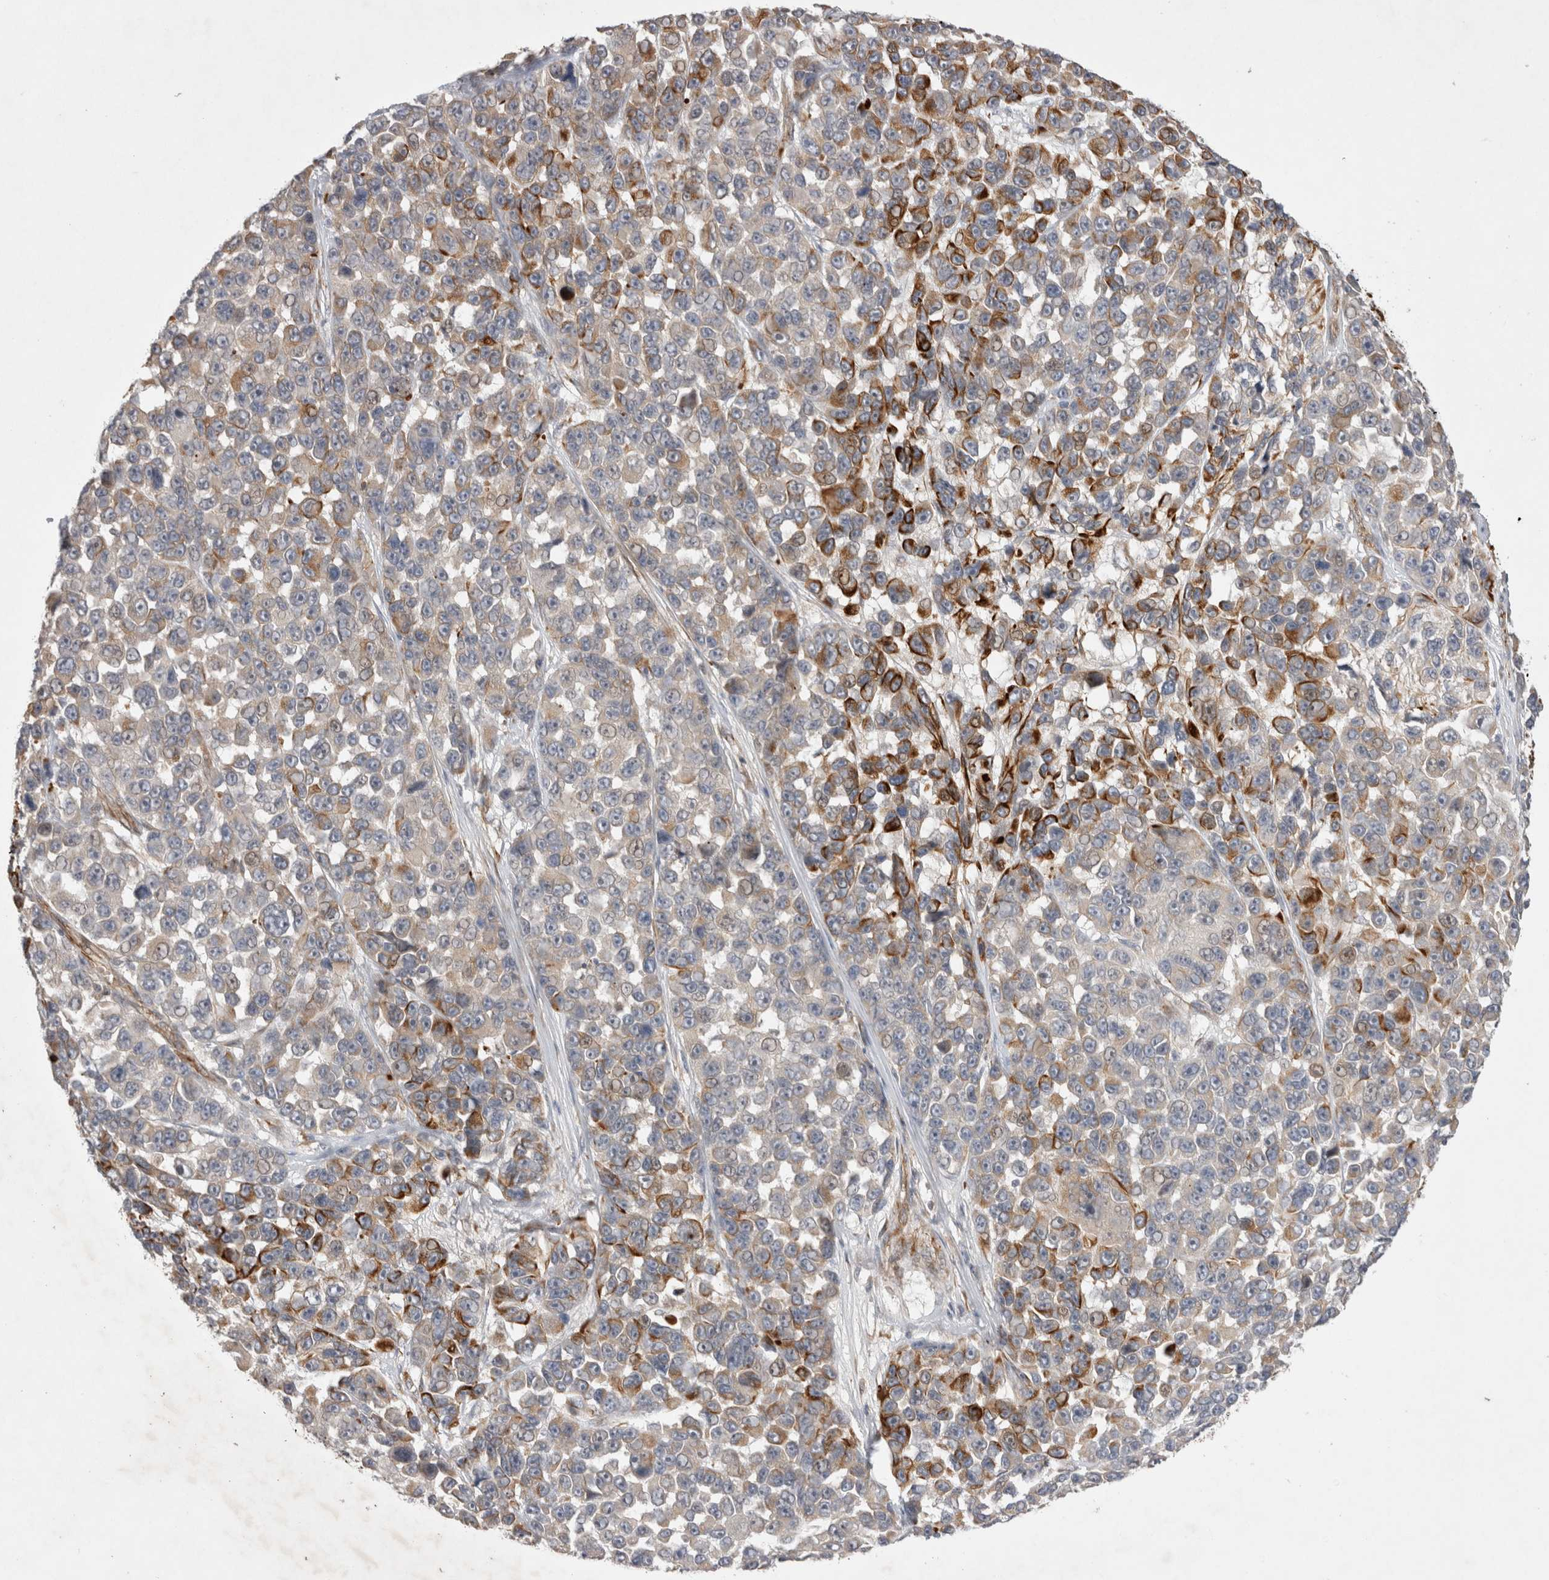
{"staining": {"intensity": "moderate", "quantity": "25%-75%", "location": "cytoplasmic/membranous"}, "tissue": "melanoma", "cell_type": "Tumor cells", "image_type": "cancer", "snomed": [{"axis": "morphology", "description": "Malignant melanoma, NOS"}, {"axis": "topography", "description": "Skin"}], "caption": "Immunohistochemical staining of melanoma exhibits medium levels of moderate cytoplasmic/membranous protein expression in about 25%-75% of tumor cells.", "gene": "NMU", "patient": {"sex": "male", "age": 53}}